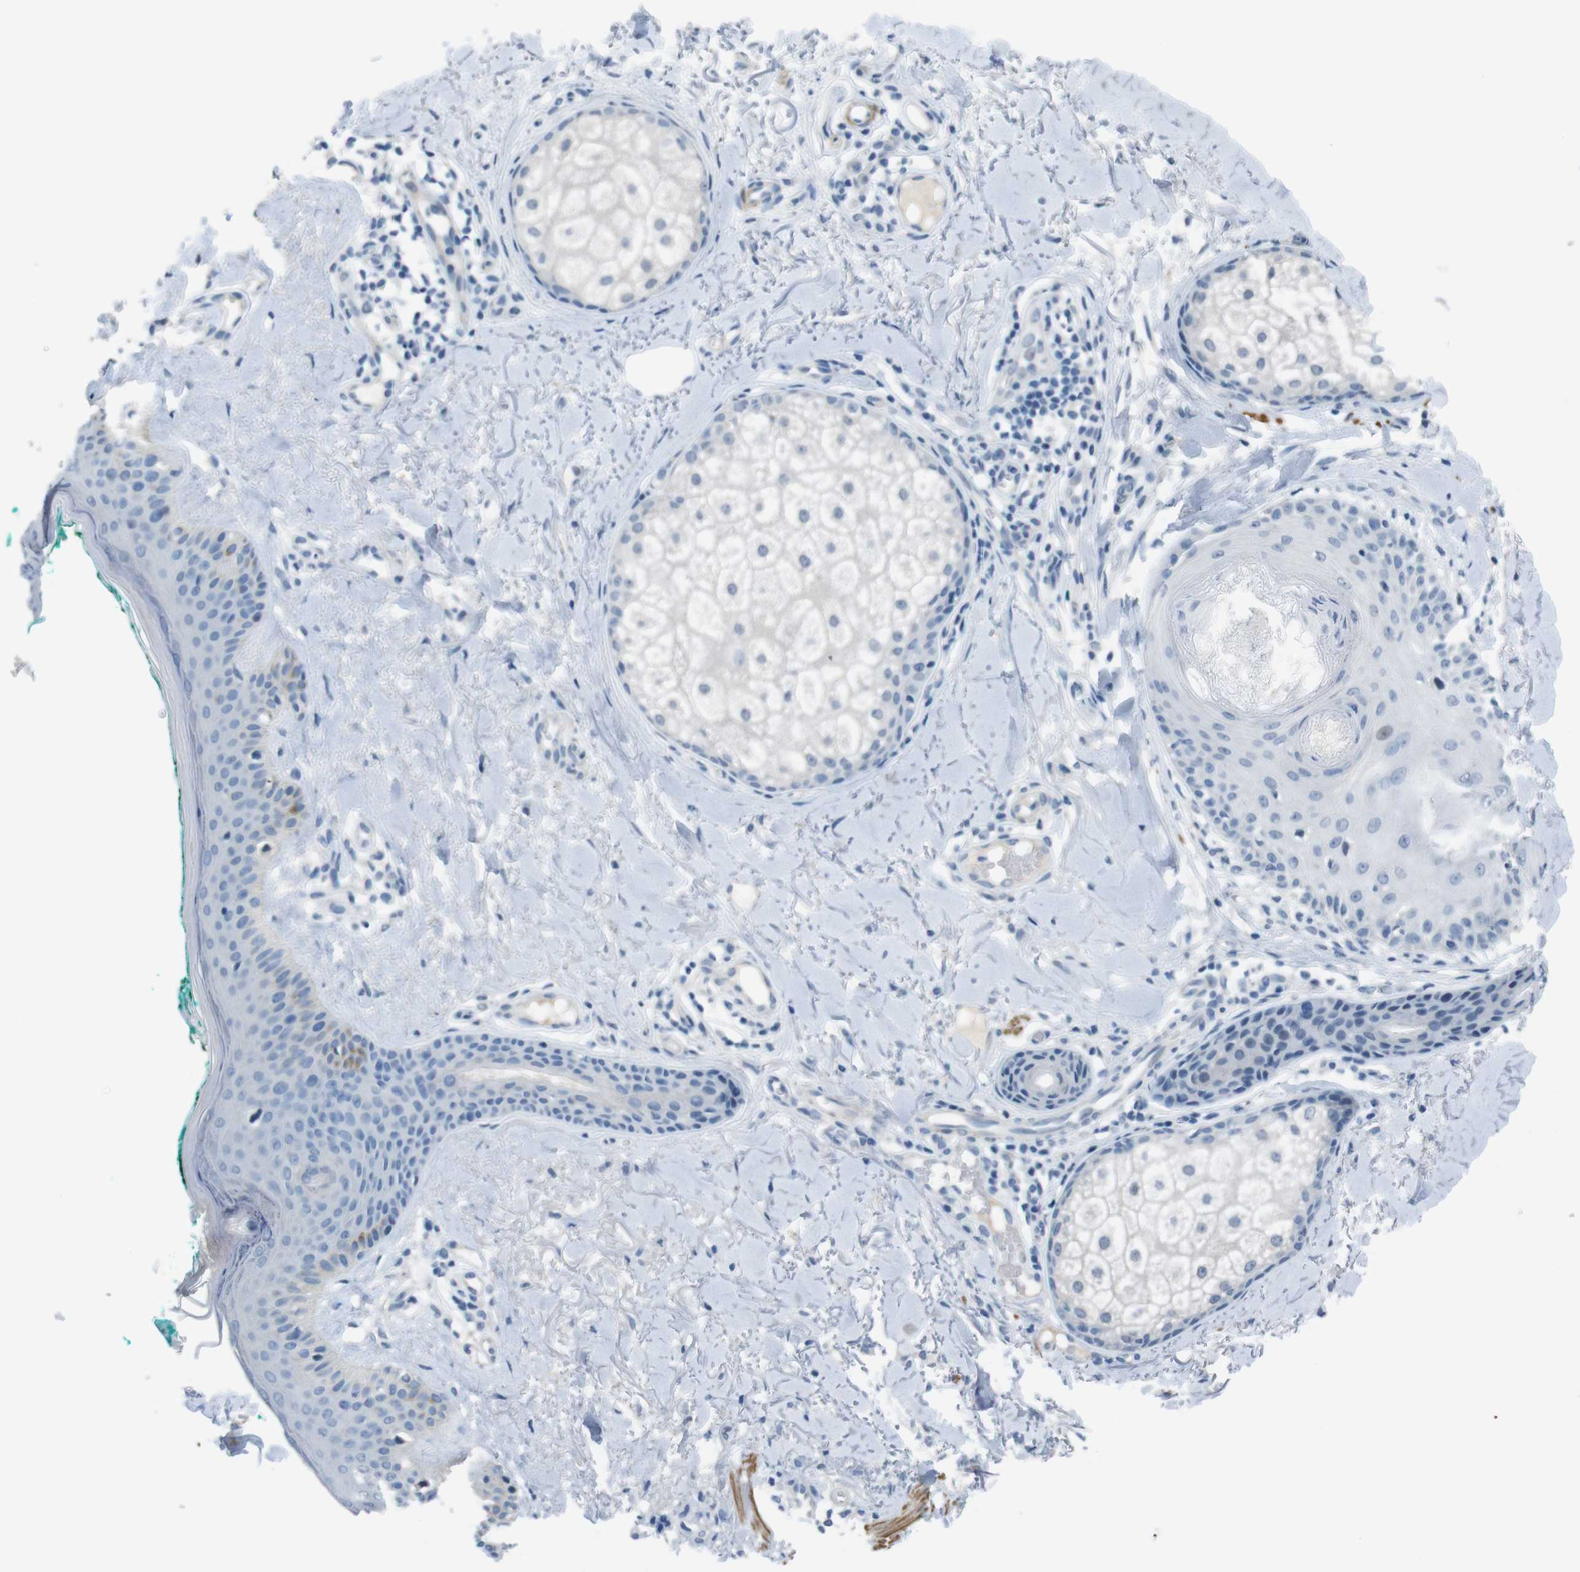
{"staining": {"intensity": "negative", "quantity": "none", "location": "none"}, "tissue": "skin cancer", "cell_type": "Tumor cells", "image_type": "cancer", "snomed": [{"axis": "morphology", "description": "Basal cell carcinoma"}, {"axis": "topography", "description": "Skin"}], "caption": "Immunohistochemistry (IHC) of human basal cell carcinoma (skin) demonstrates no staining in tumor cells.", "gene": "HRH2", "patient": {"sex": "male", "age": 43}}